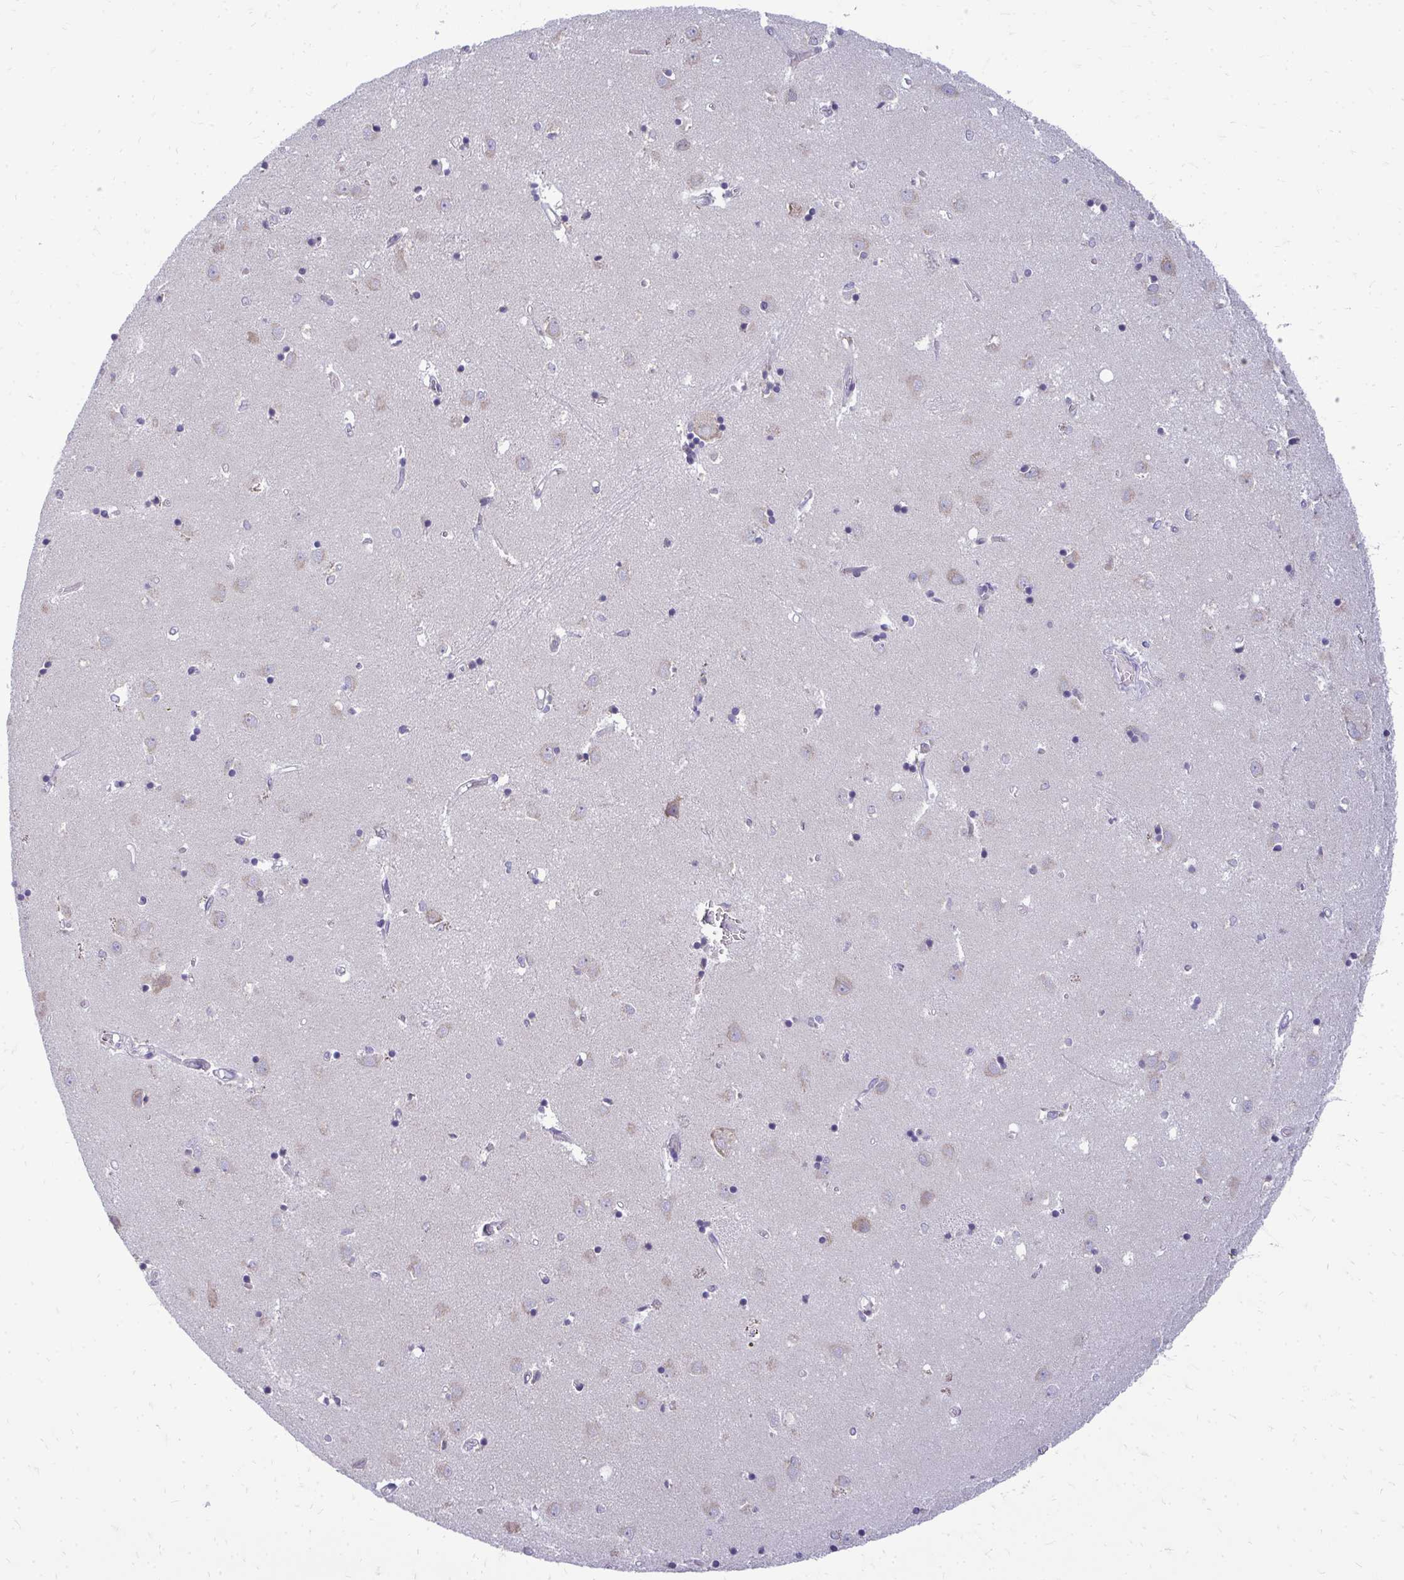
{"staining": {"intensity": "negative", "quantity": "none", "location": "none"}, "tissue": "caudate", "cell_type": "Glial cells", "image_type": "normal", "snomed": [{"axis": "morphology", "description": "Normal tissue, NOS"}, {"axis": "topography", "description": "Lateral ventricle wall"}], "caption": "This photomicrograph is of benign caudate stained with immunohistochemistry to label a protein in brown with the nuclei are counter-stained blue. There is no expression in glial cells.", "gene": "RPLP2", "patient": {"sex": "male", "age": 54}}